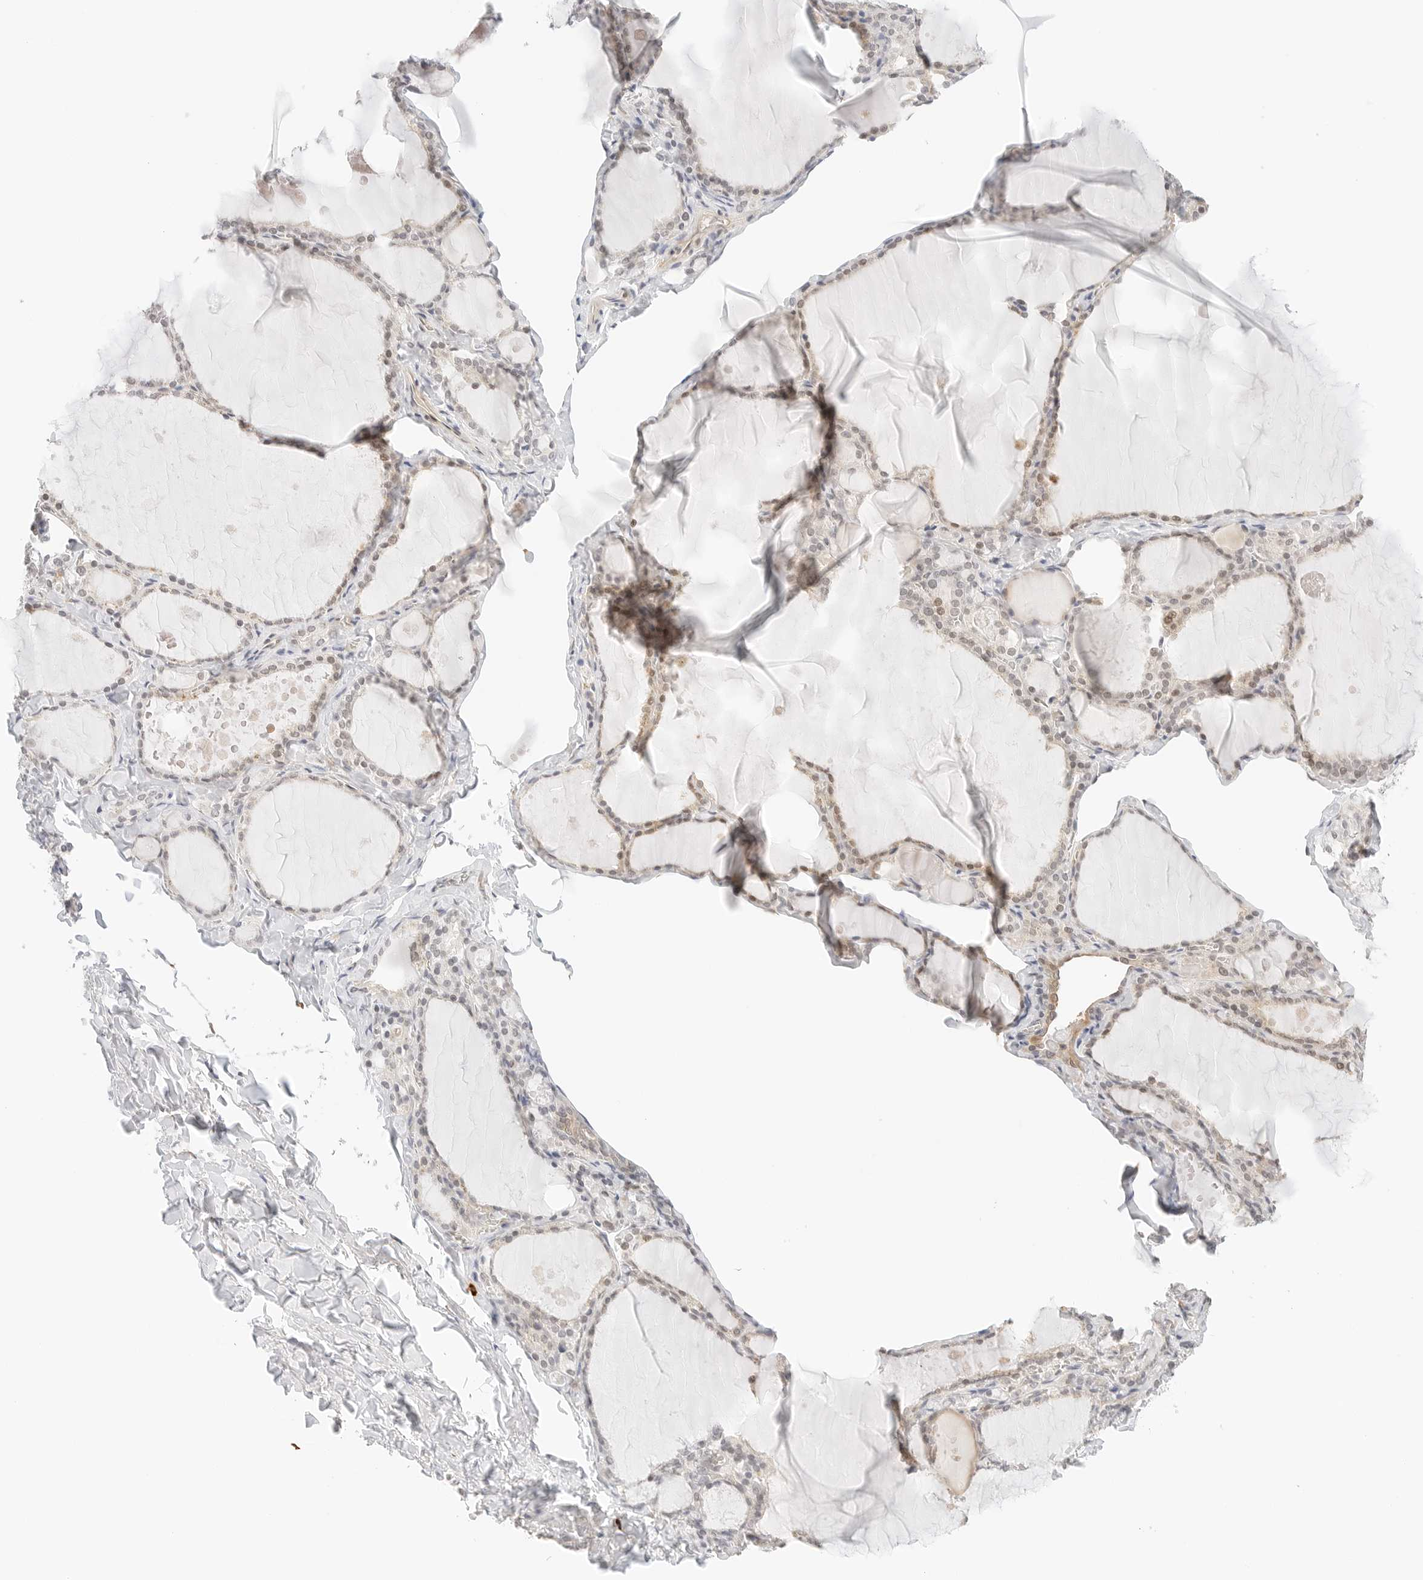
{"staining": {"intensity": "weak", "quantity": "25%-75%", "location": "nuclear"}, "tissue": "thyroid gland", "cell_type": "Glandular cells", "image_type": "normal", "snomed": [{"axis": "morphology", "description": "Normal tissue, NOS"}, {"axis": "topography", "description": "Thyroid gland"}], "caption": "Protein positivity by immunohistochemistry (IHC) reveals weak nuclear positivity in approximately 25%-75% of glandular cells in benign thyroid gland. (Stains: DAB in brown, nuclei in blue, Microscopy: brightfield microscopy at high magnification).", "gene": "TEKT2", "patient": {"sex": "male", "age": 56}}